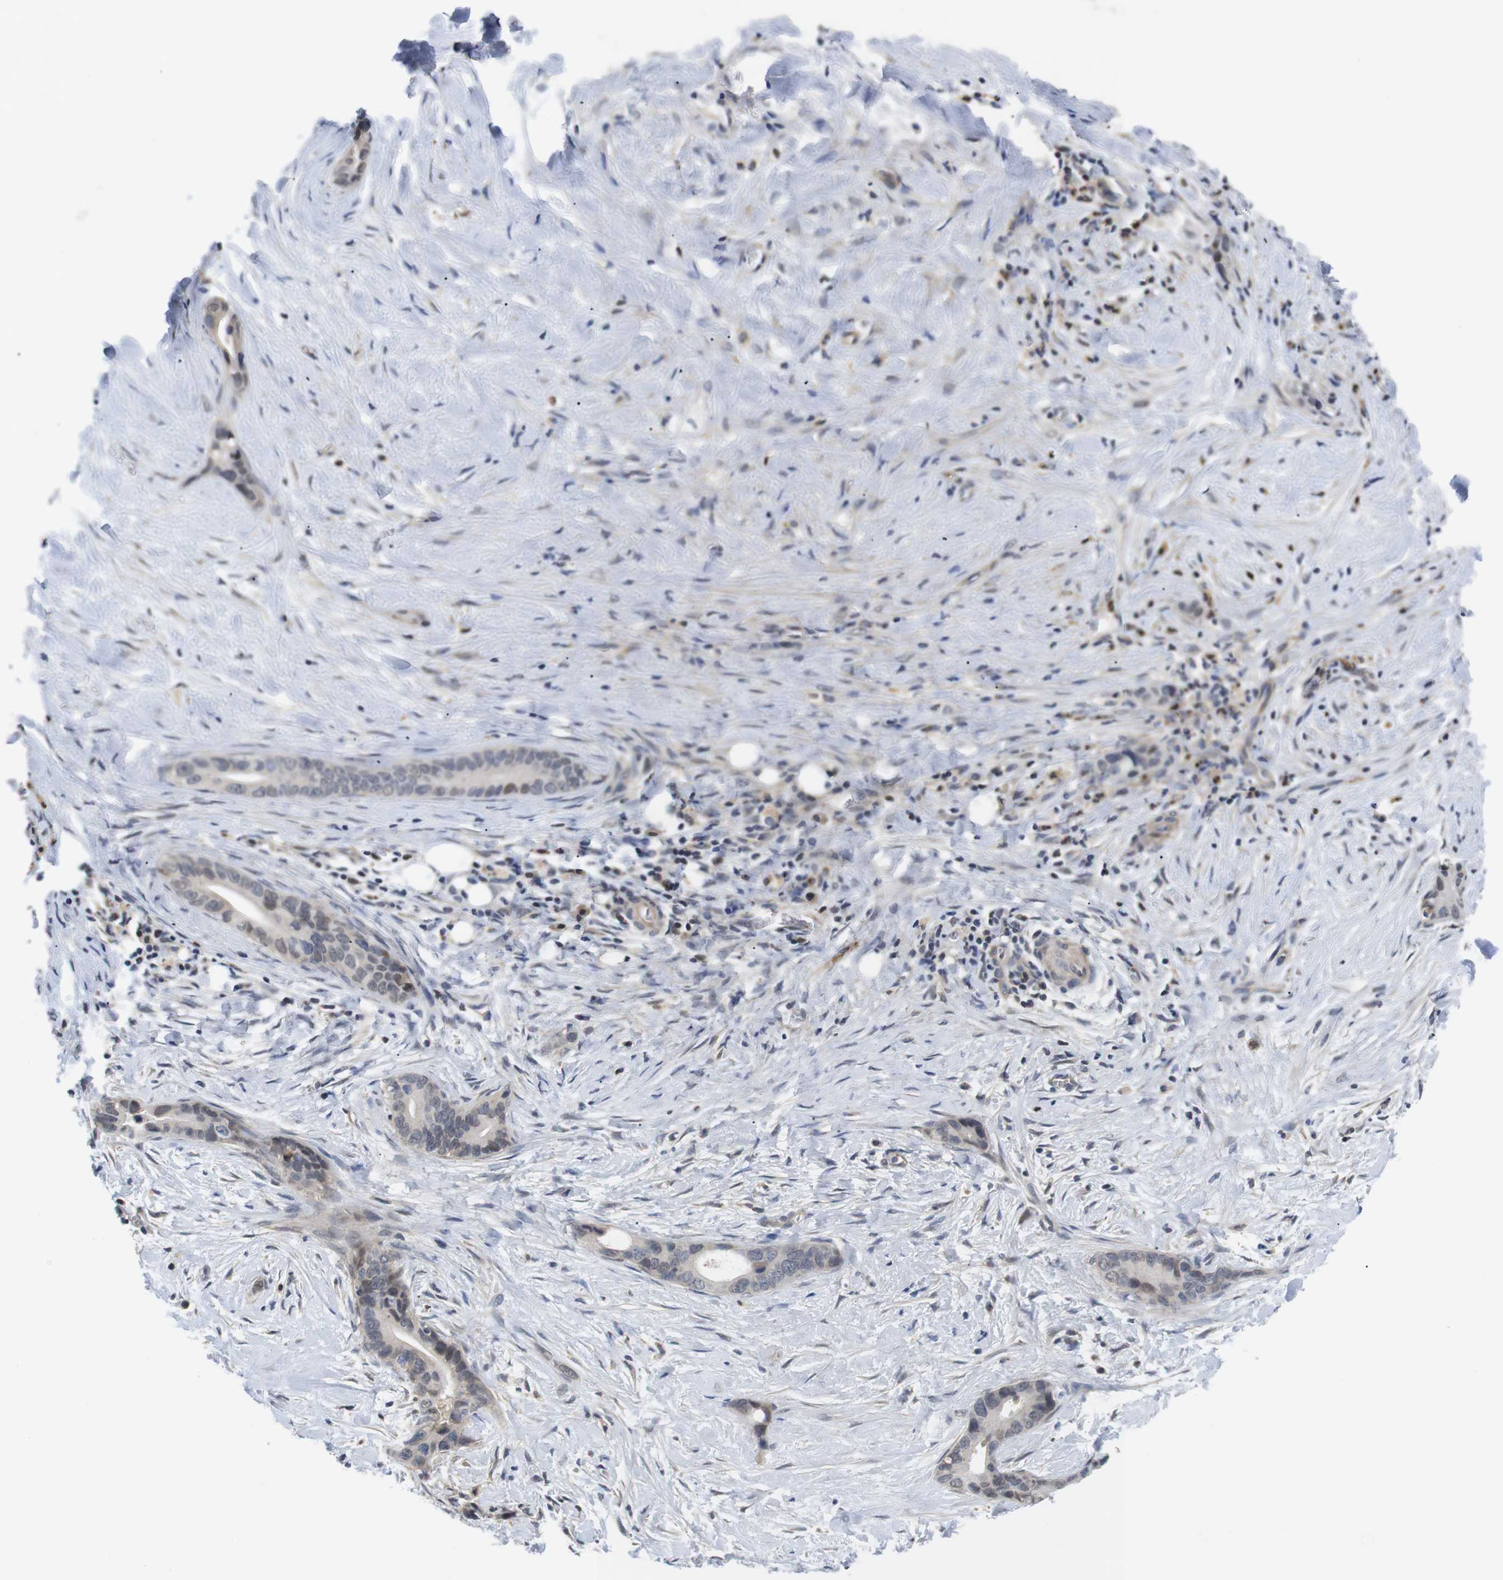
{"staining": {"intensity": "weak", "quantity": "<25%", "location": "nuclear"}, "tissue": "liver cancer", "cell_type": "Tumor cells", "image_type": "cancer", "snomed": [{"axis": "morphology", "description": "Cholangiocarcinoma"}, {"axis": "topography", "description": "Liver"}], "caption": "Cholangiocarcinoma (liver) was stained to show a protein in brown. There is no significant positivity in tumor cells.", "gene": "FNTA", "patient": {"sex": "female", "age": 55}}